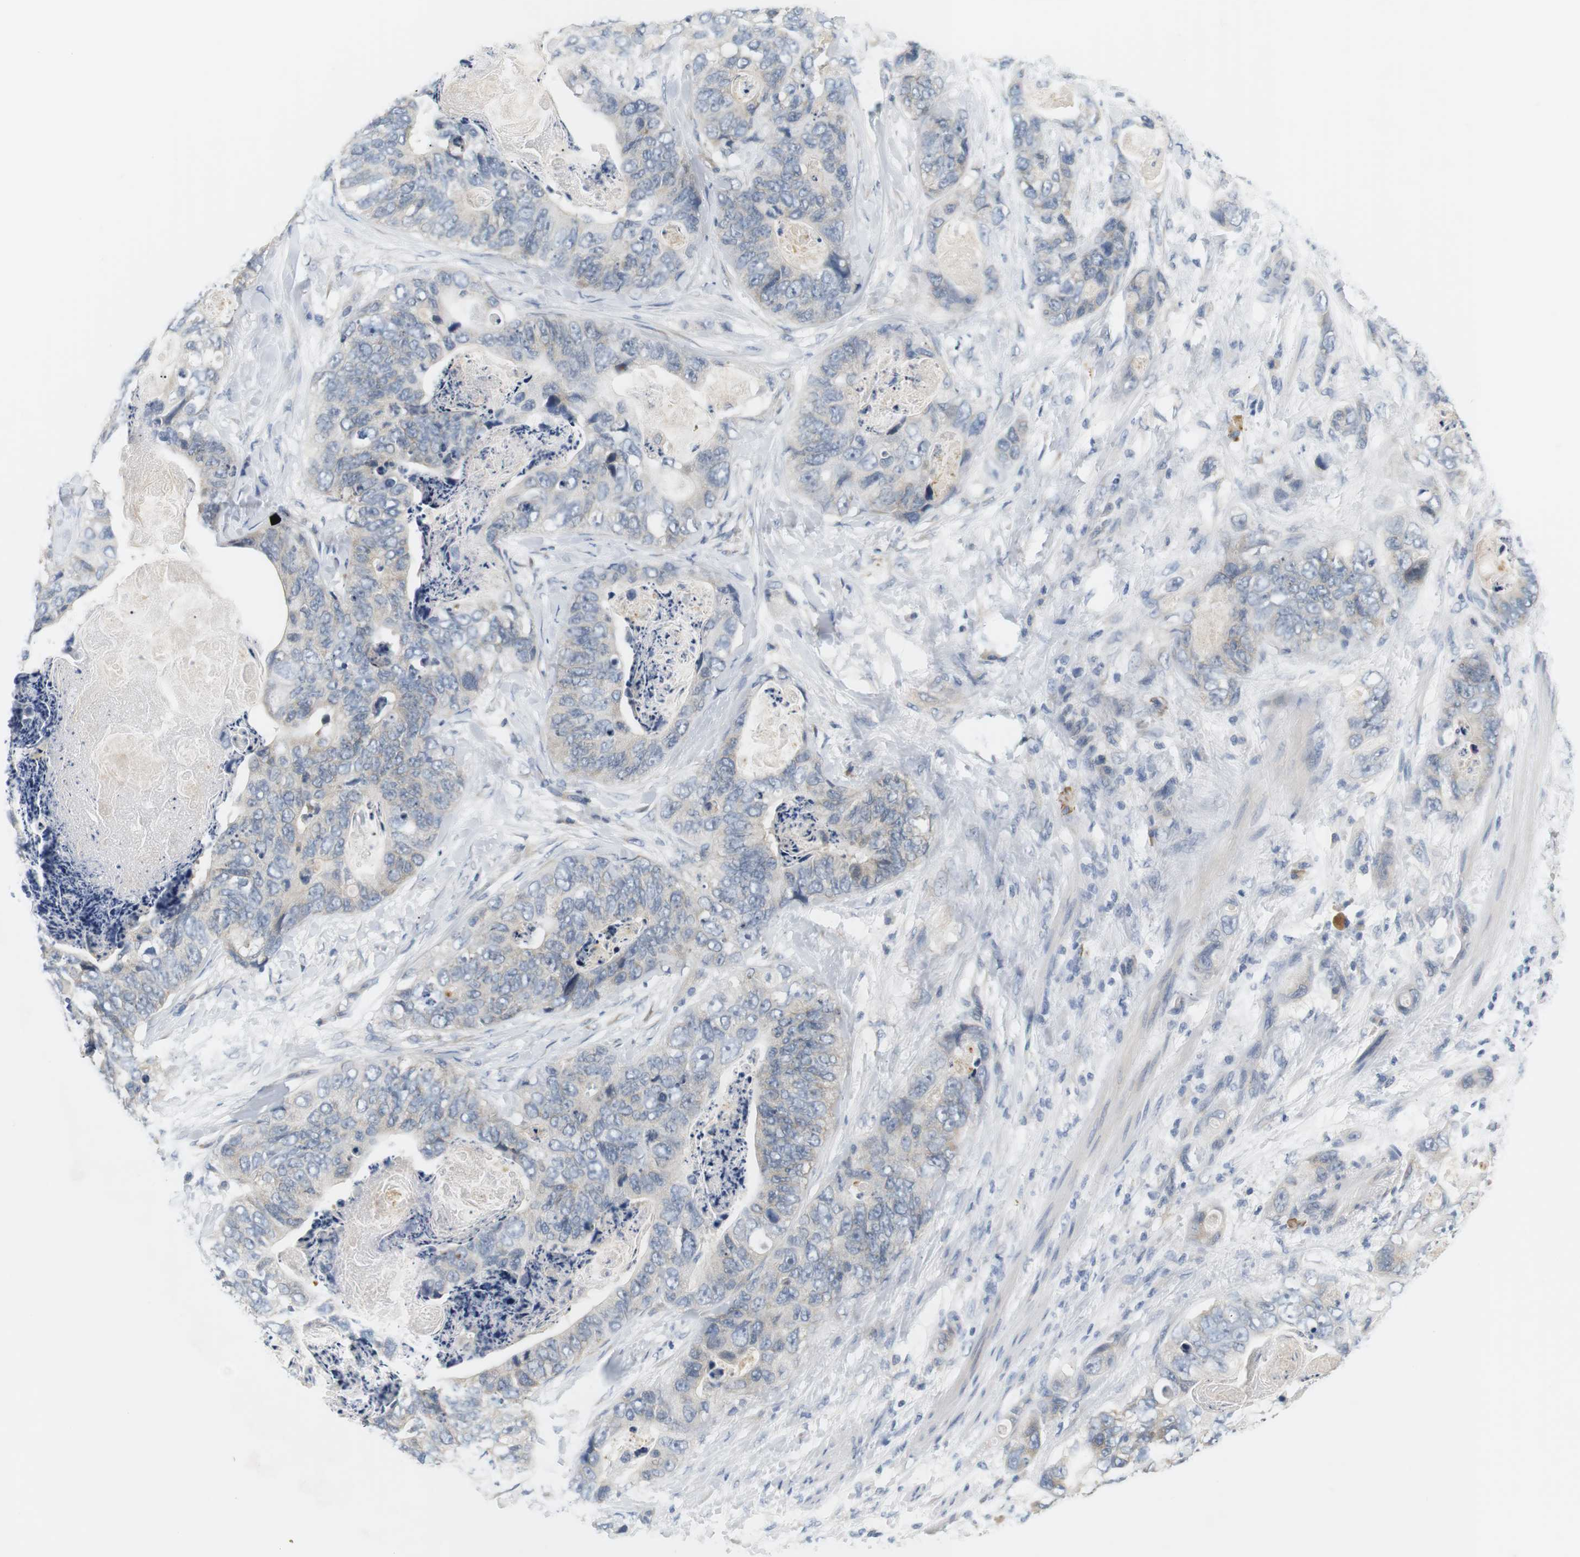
{"staining": {"intensity": "negative", "quantity": "none", "location": "none"}, "tissue": "stomach cancer", "cell_type": "Tumor cells", "image_type": "cancer", "snomed": [{"axis": "morphology", "description": "Adenocarcinoma, NOS"}, {"axis": "topography", "description": "Stomach"}], "caption": "Image shows no protein staining in tumor cells of stomach cancer tissue.", "gene": "EVA1C", "patient": {"sex": "female", "age": 89}}